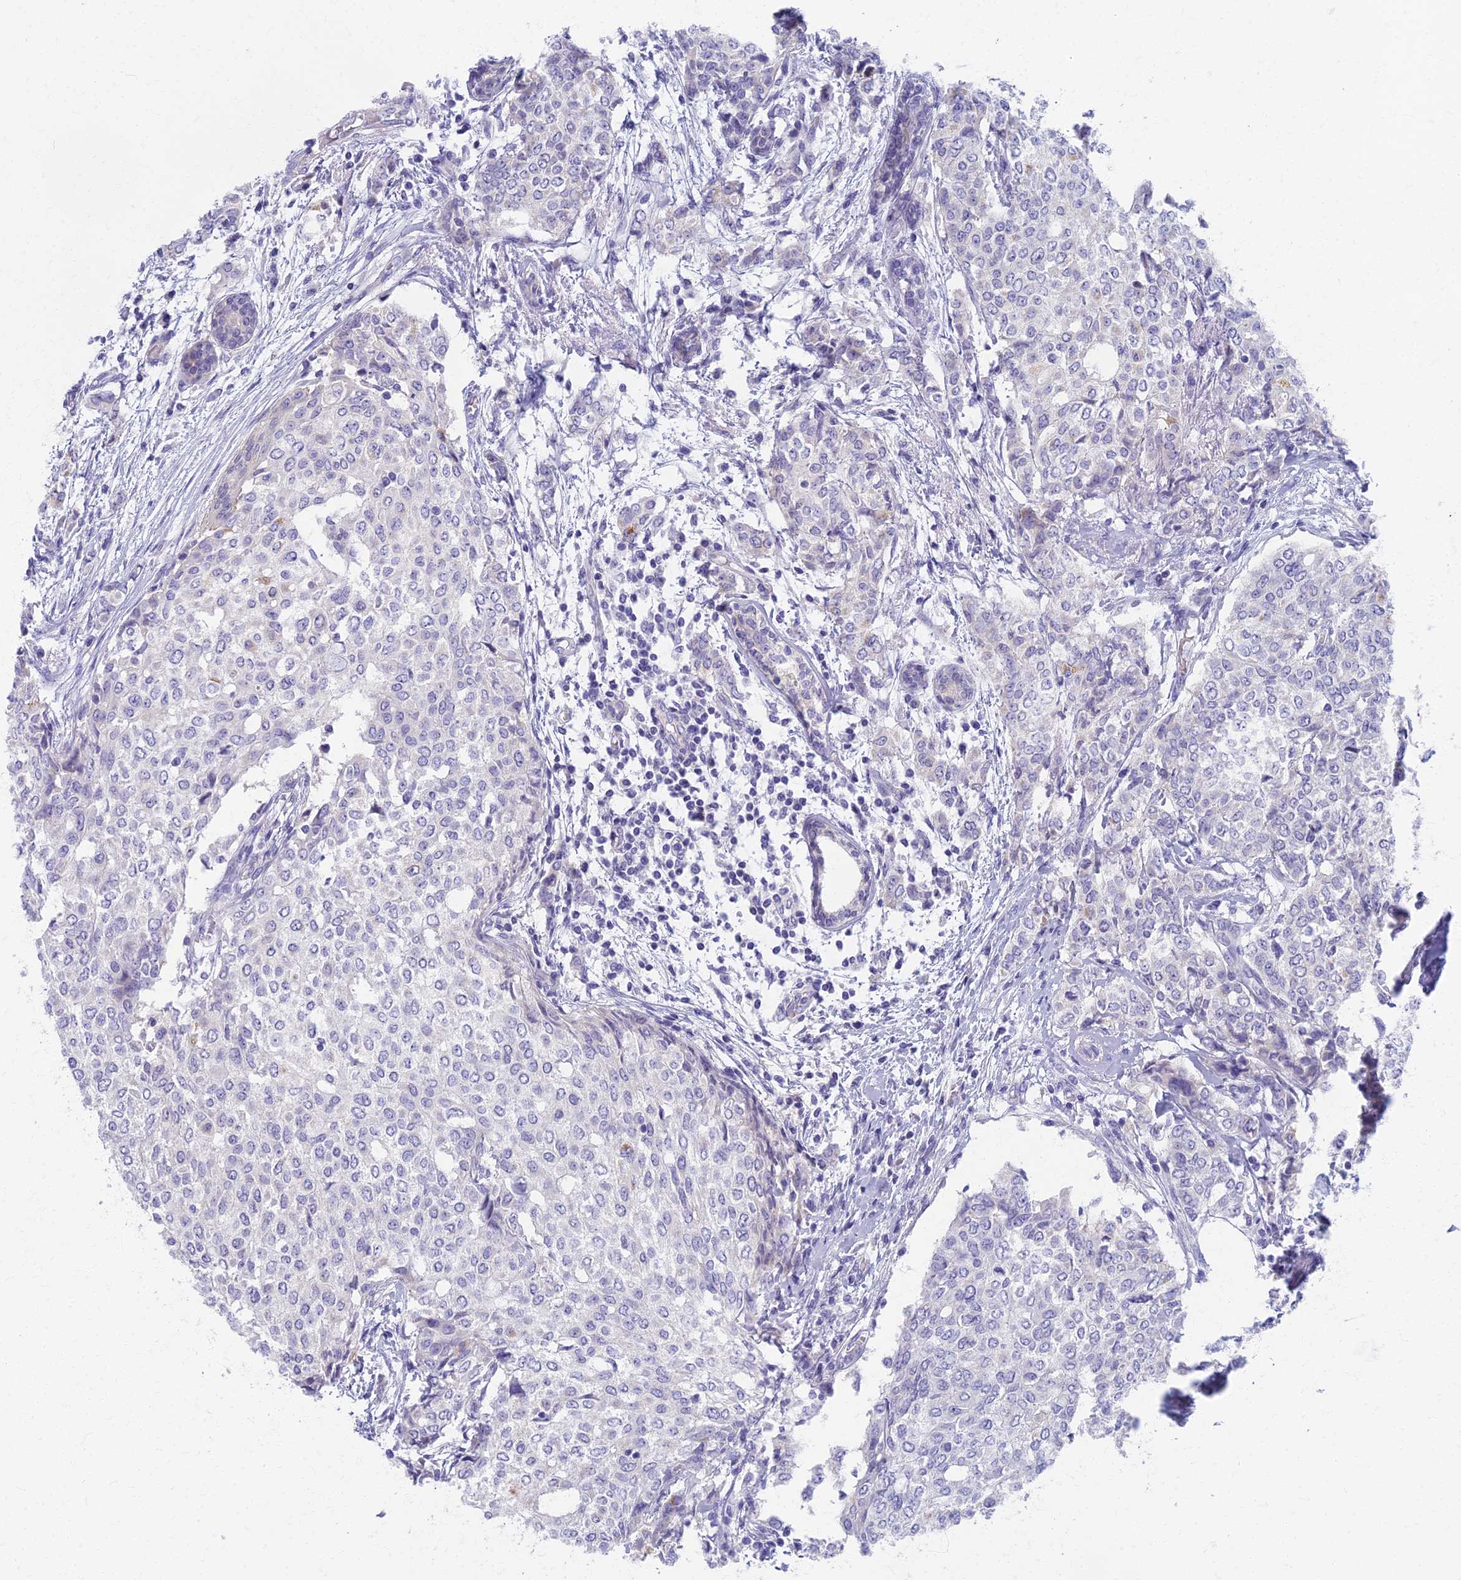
{"staining": {"intensity": "negative", "quantity": "none", "location": "none"}, "tissue": "breast cancer", "cell_type": "Tumor cells", "image_type": "cancer", "snomed": [{"axis": "morphology", "description": "Lobular carcinoma"}, {"axis": "topography", "description": "Breast"}], "caption": "Immunohistochemistry image of human breast cancer (lobular carcinoma) stained for a protein (brown), which exhibits no staining in tumor cells.", "gene": "AP4E1", "patient": {"sex": "female", "age": 51}}